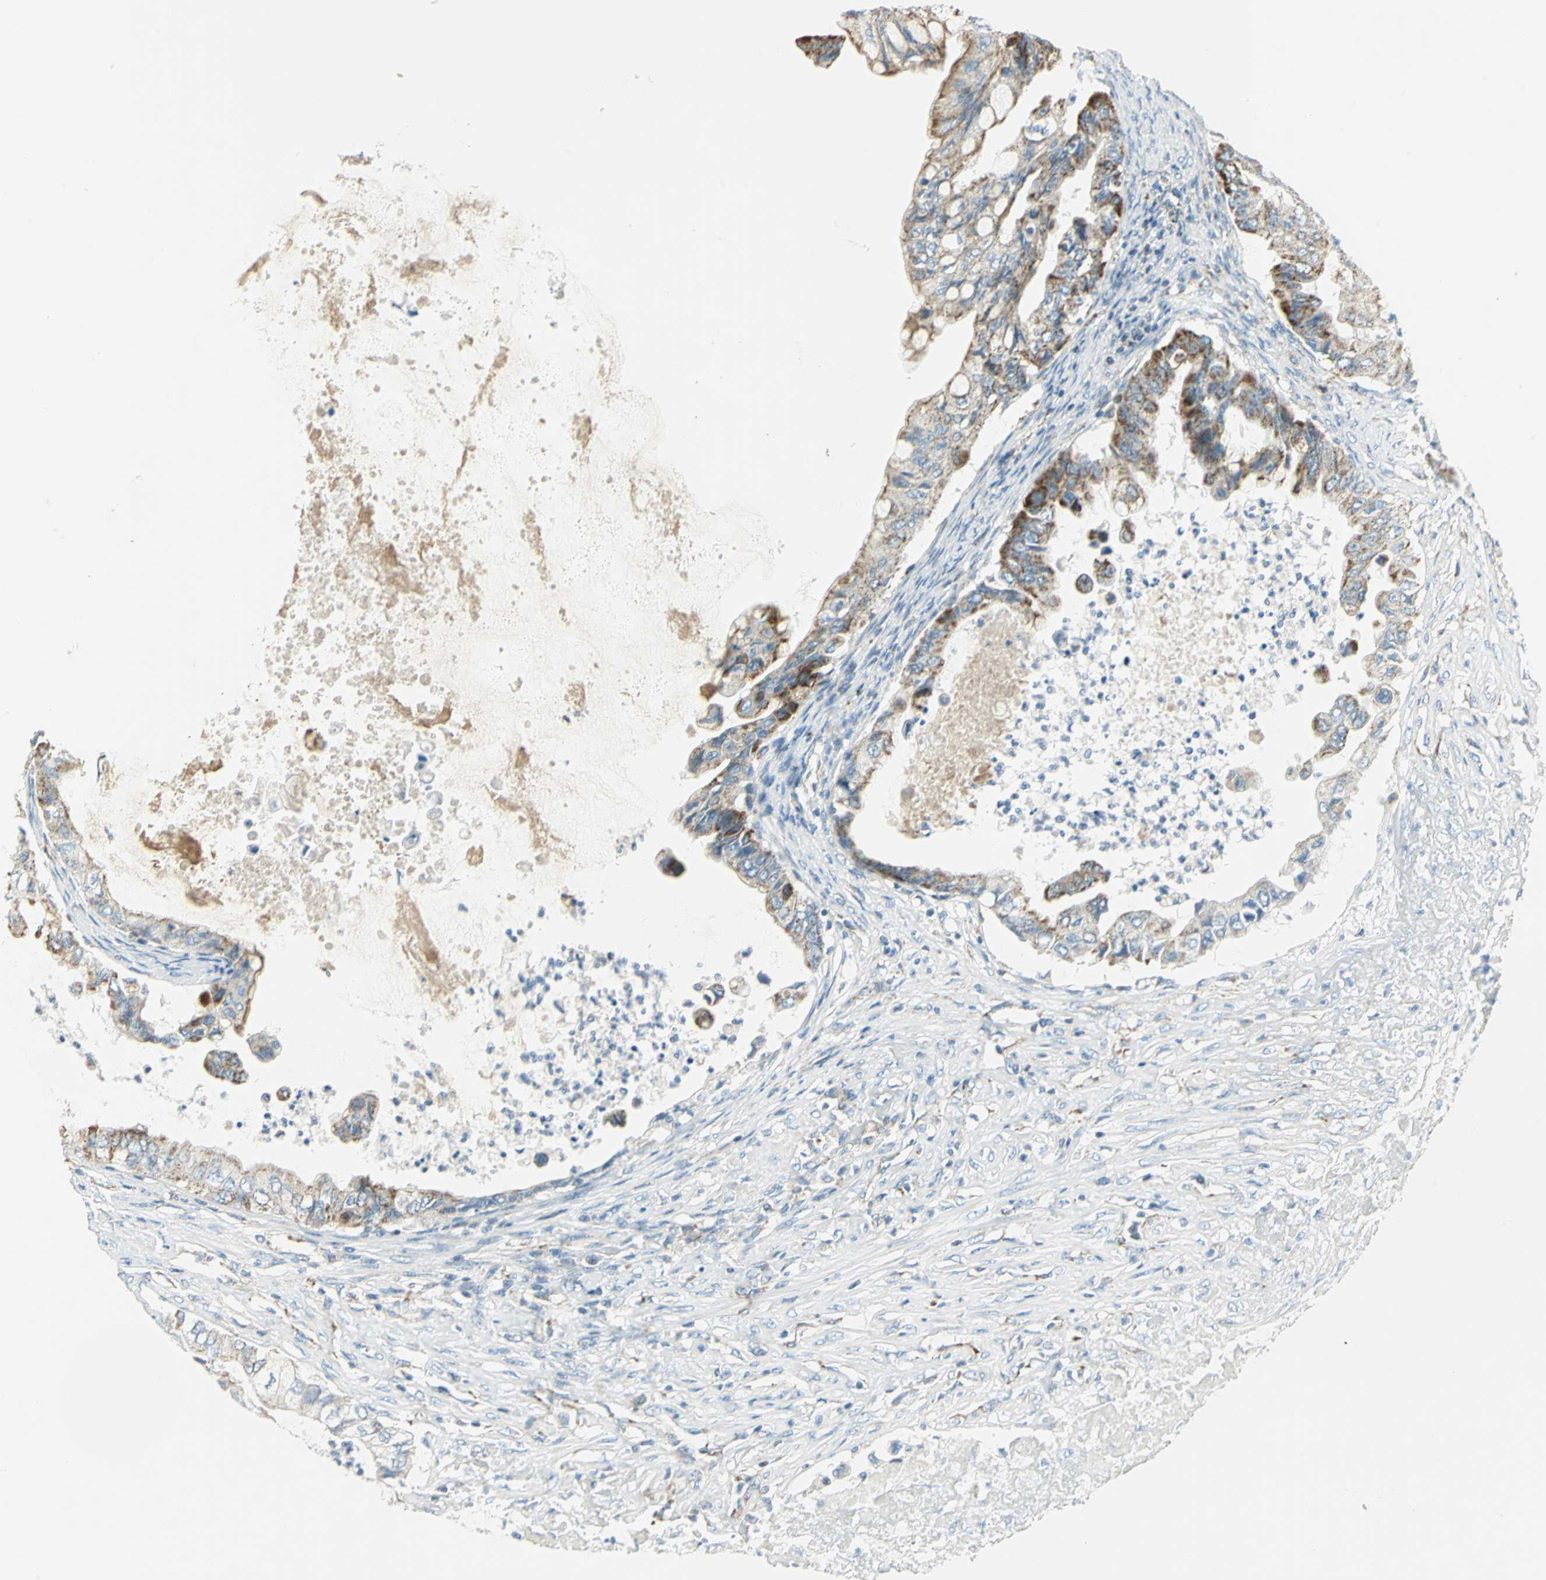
{"staining": {"intensity": "moderate", "quantity": "25%-75%", "location": "cytoplasmic/membranous"}, "tissue": "ovarian cancer", "cell_type": "Tumor cells", "image_type": "cancer", "snomed": [{"axis": "morphology", "description": "Cystadenocarcinoma, mucinous, NOS"}, {"axis": "topography", "description": "Ovary"}], "caption": "The micrograph demonstrates immunohistochemical staining of ovarian mucinous cystadenocarcinoma. There is moderate cytoplasmic/membranous positivity is appreciated in about 25%-75% of tumor cells.", "gene": "ACADM", "patient": {"sex": "female", "age": 80}}